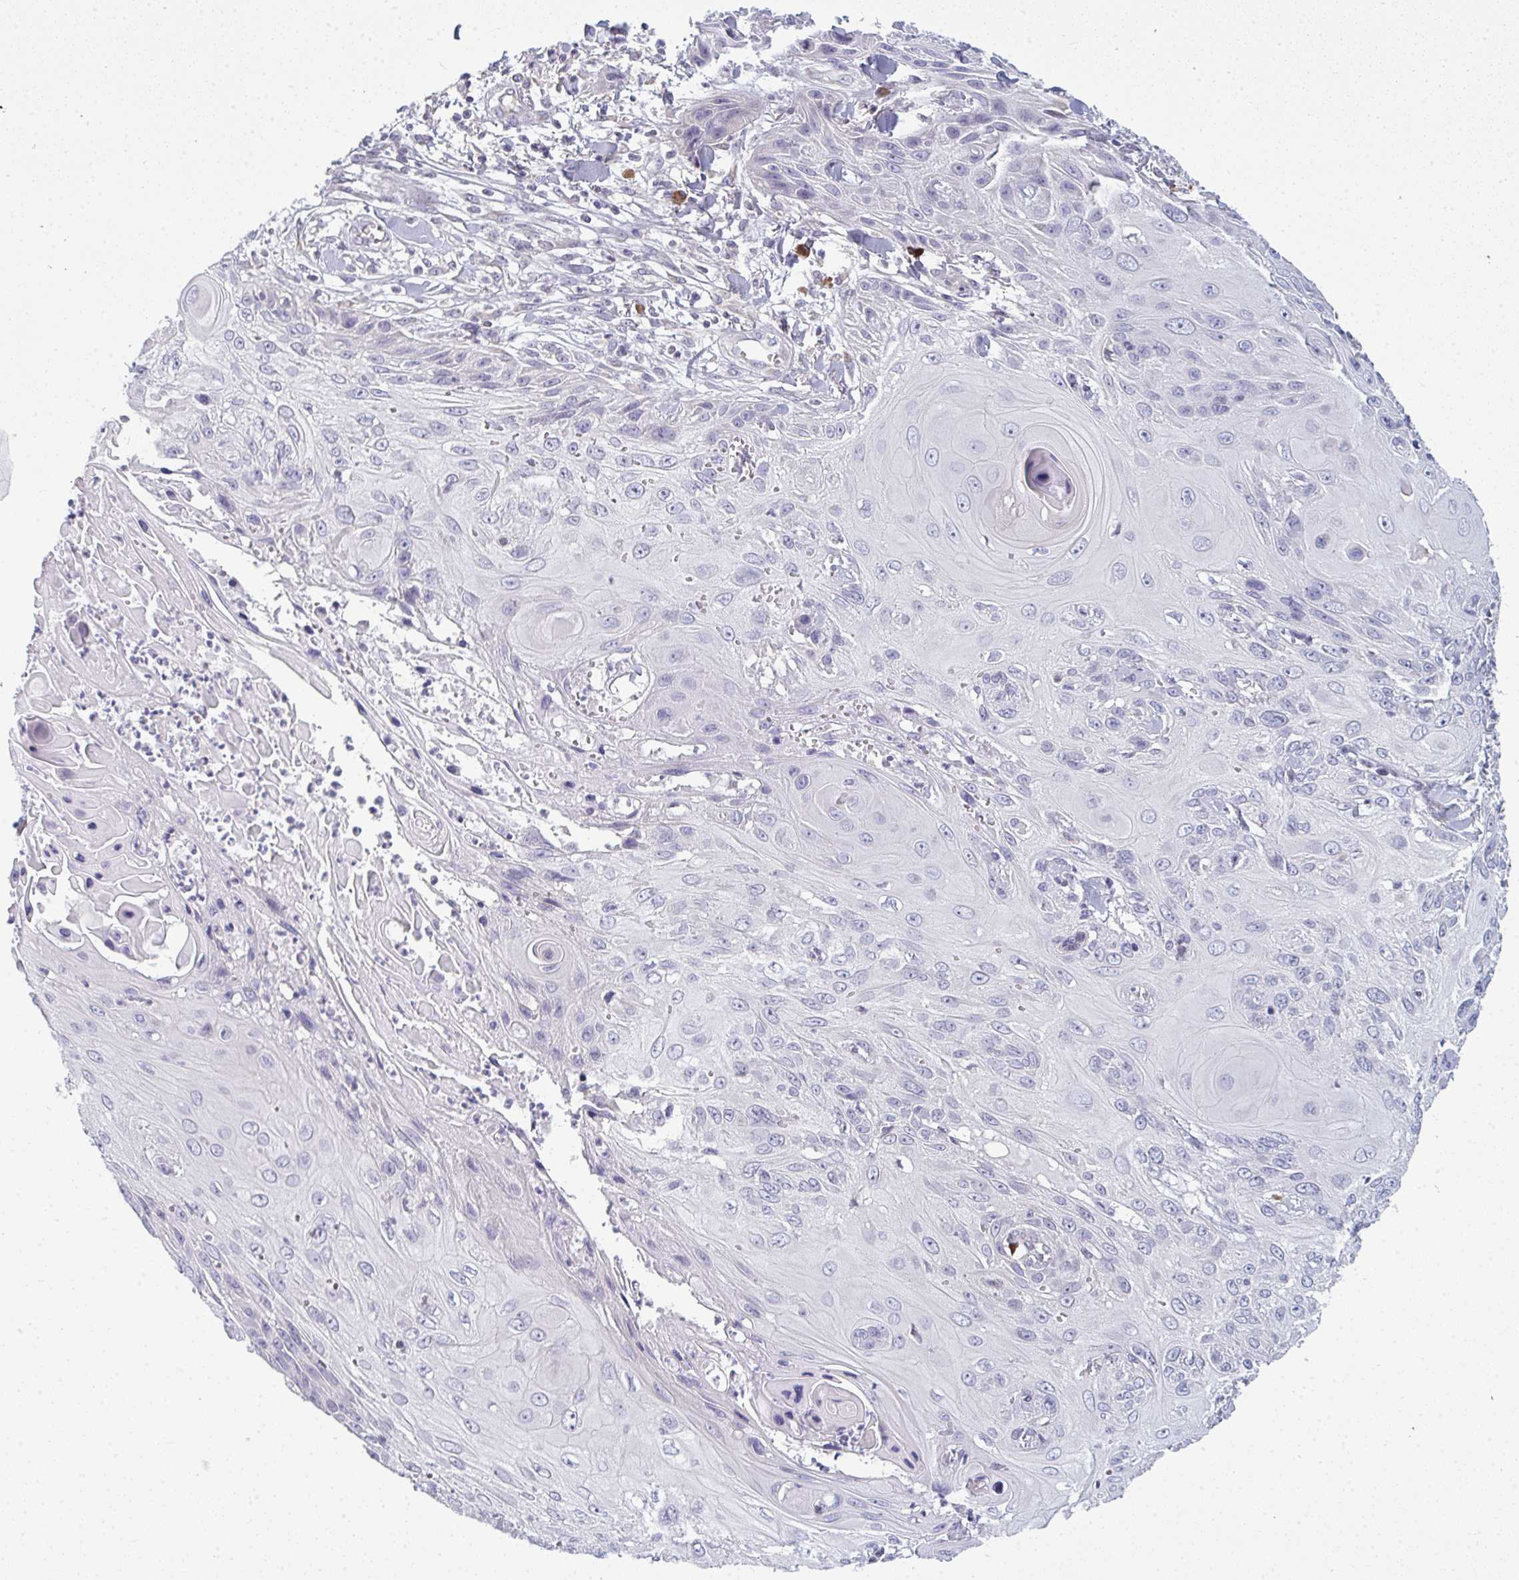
{"staining": {"intensity": "weak", "quantity": "<25%", "location": "cytoplasmic/membranous"}, "tissue": "skin cancer", "cell_type": "Tumor cells", "image_type": "cancer", "snomed": [{"axis": "morphology", "description": "Squamous cell carcinoma, NOS"}, {"axis": "topography", "description": "Skin"}, {"axis": "topography", "description": "Vulva"}], "caption": "The histopathology image exhibits no significant positivity in tumor cells of skin cancer (squamous cell carcinoma). The staining is performed using DAB brown chromogen with nuclei counter-stained in using hematoxylin.", "gene": "LYSMD4", "patient": {"sex": "female", "age": 83}}